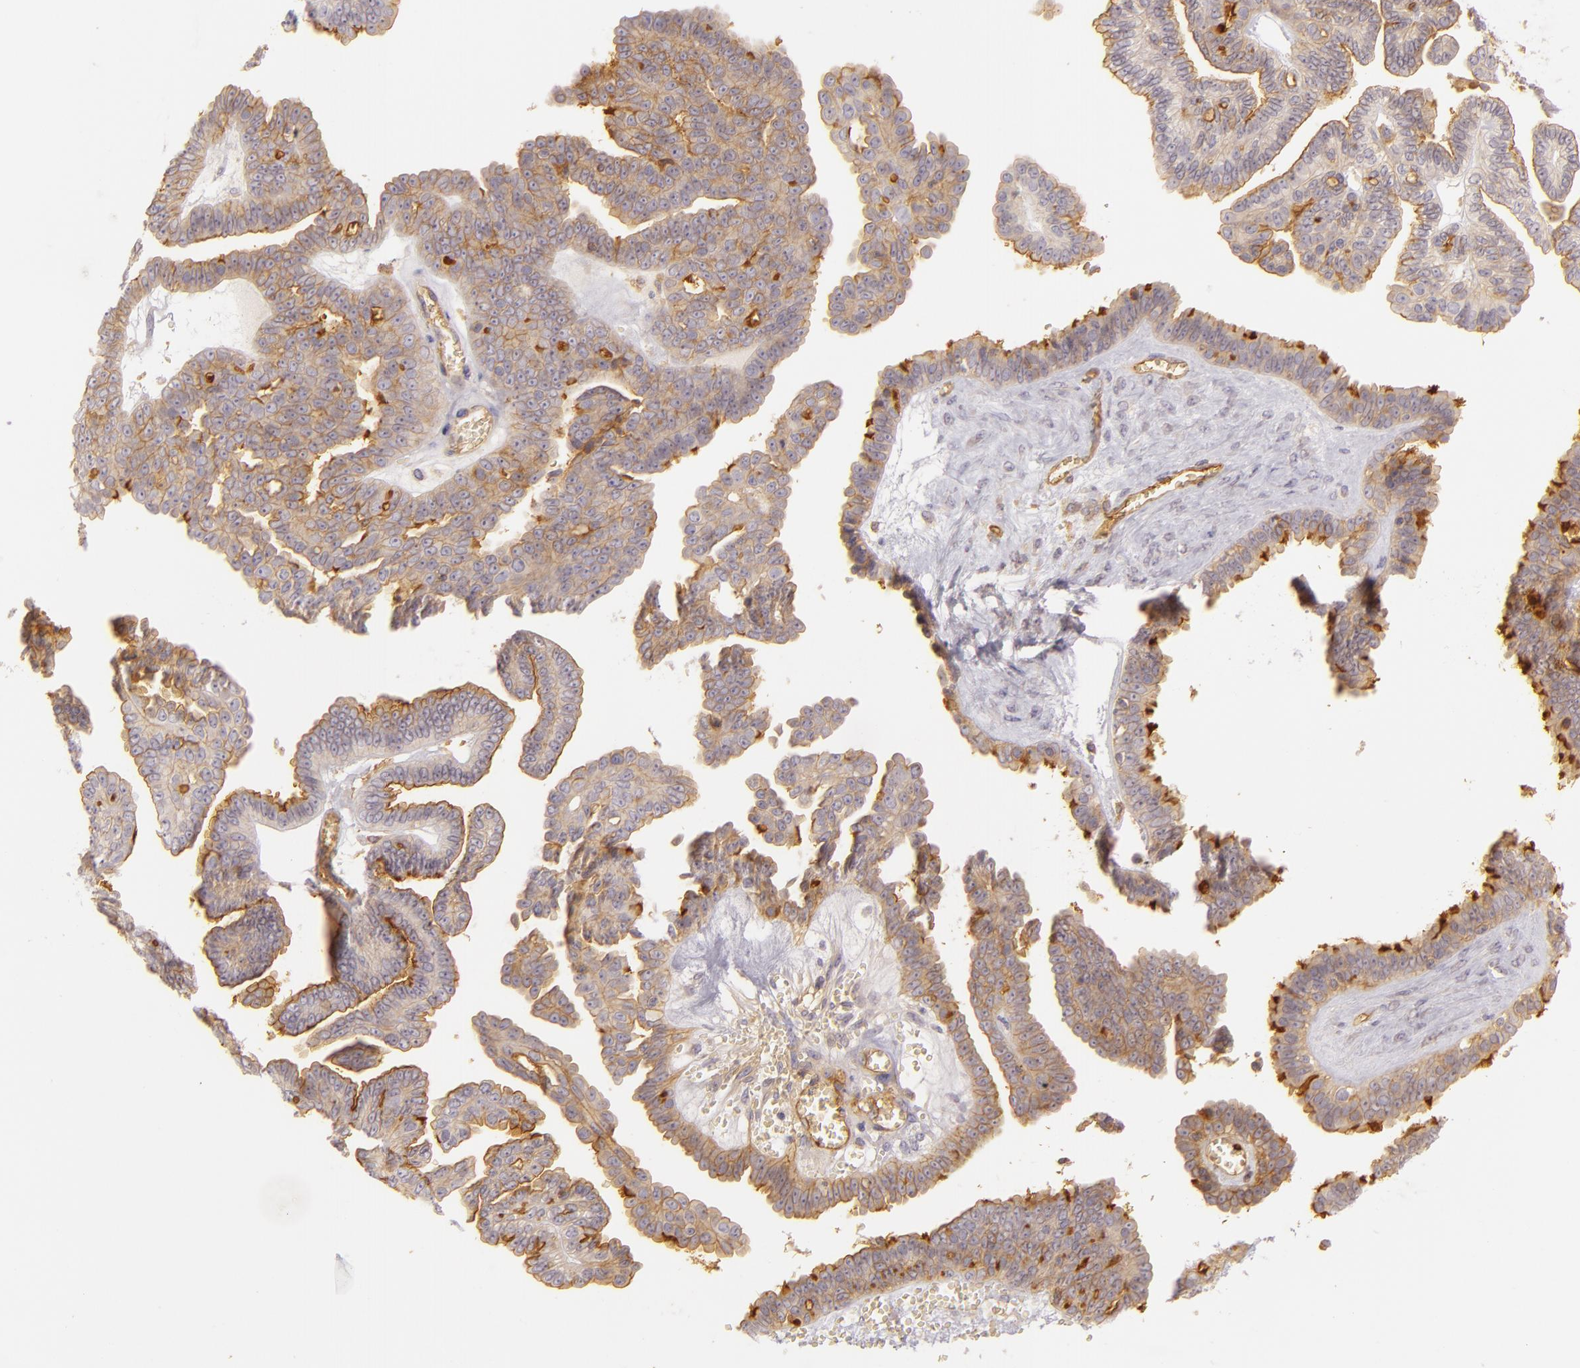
{"staining": {"intensity": "weak", "quantity": "25%-75%", "location": "cytoplasmic/membranous"}, "tissue": "ovarian cancer", "cell_type": "Tumor cells", "image_type": "cancer", "snomed": [{"axis": "morphology", "description": "Cystadenocarcinoma, serous, NOS"}, {"axis": "topography", "description": "Ovary"}], "caption": "DAB immunohistochemical staining of human ovarian cancer (serous cystadenocarcinoma) demonstrates weak cytoplasmic/membranous protein positivity in approximately 25%-75% of tumor cells.", "gene": "CD59", "patient": {"sex": "female", "age": 71}}